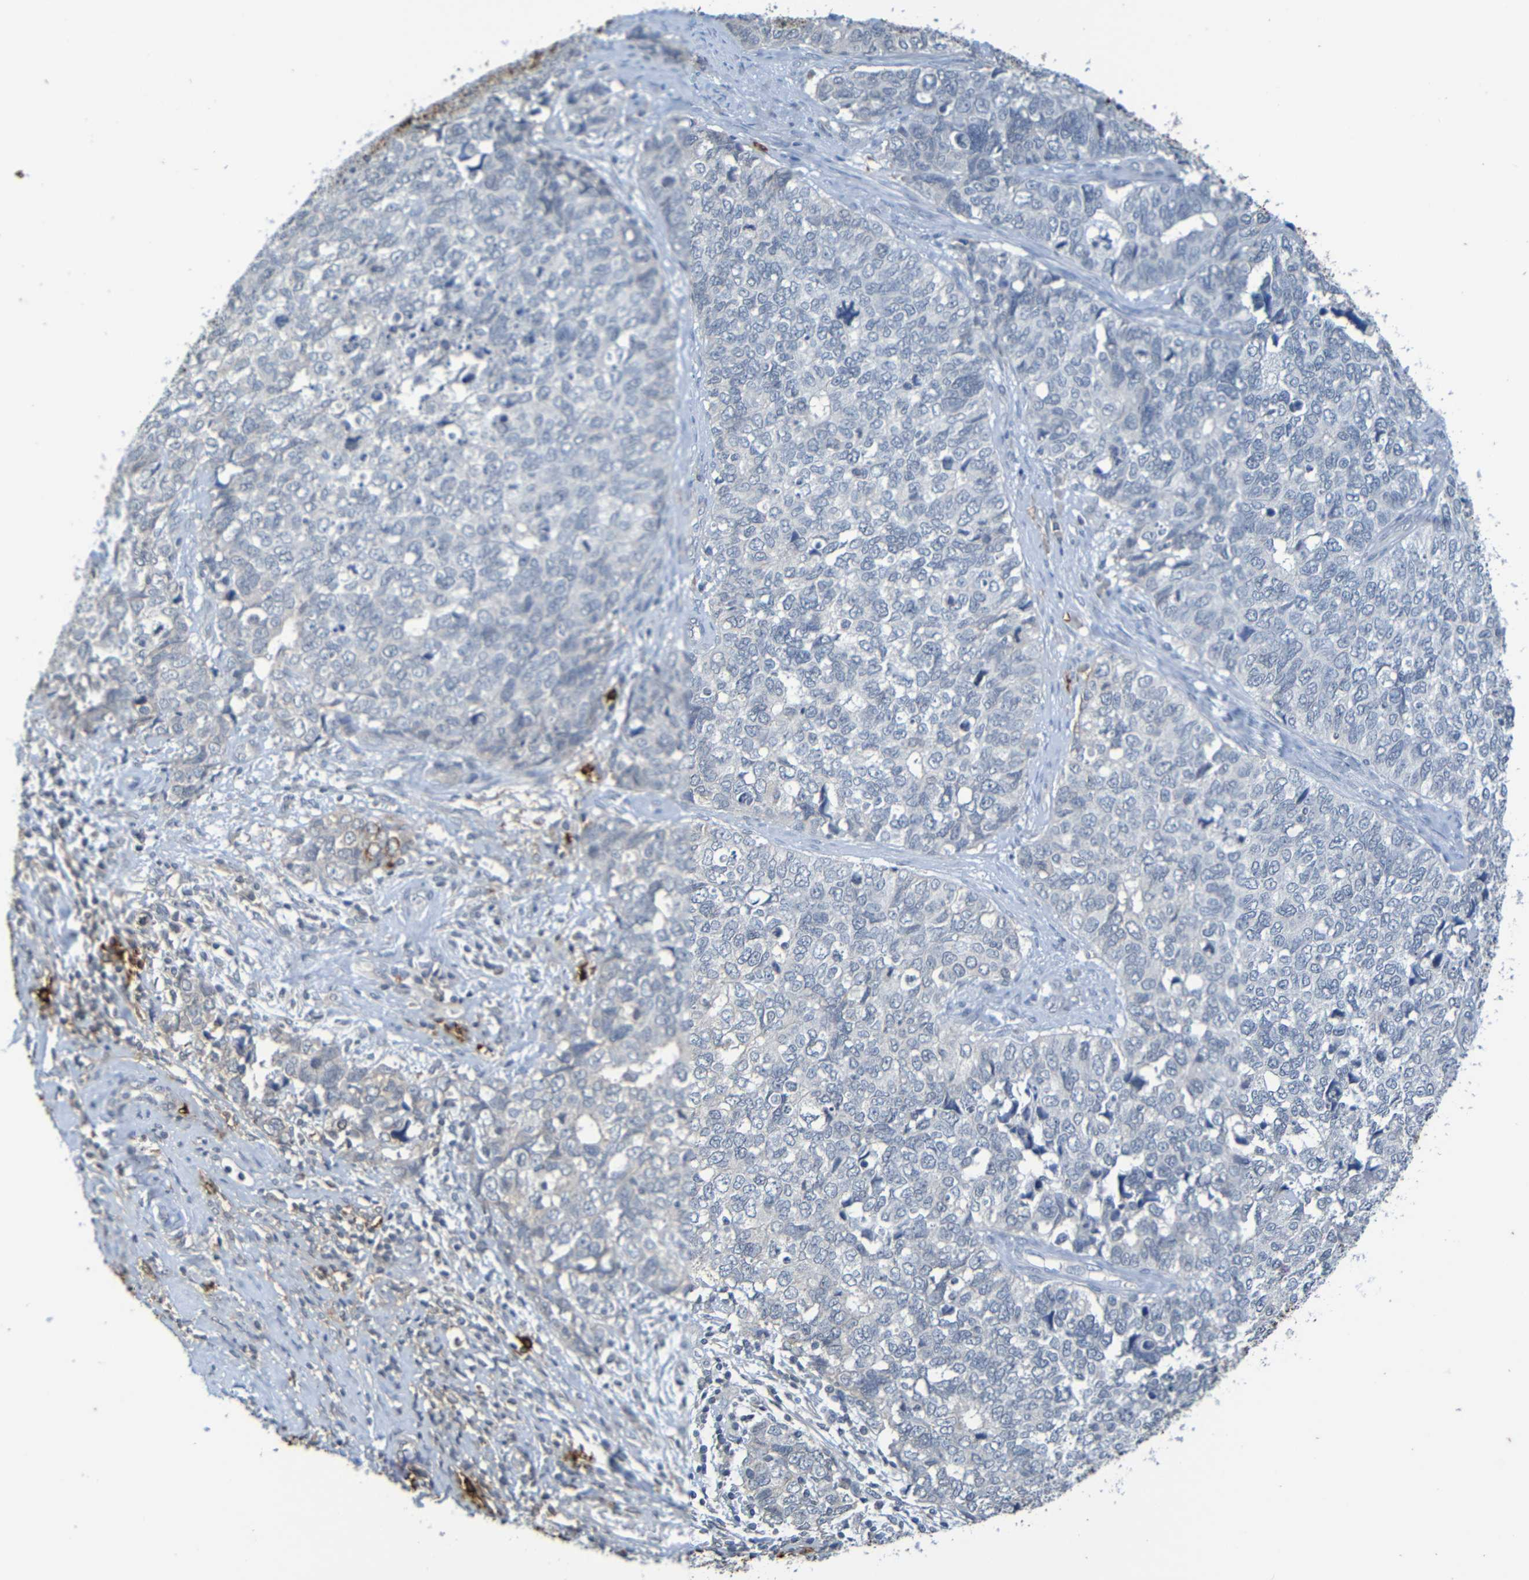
{"staining": {"intensity": "negative", "quantity": "none", "location": "none"}, "tissue": "cervical cancer", "cell_type": "Tumor cells", "image_type": "cancer", "snomed": [{"axis": "morphology", "description": "Squamous cell carcinoma, NOS"}, {"axis": "topography", "description": "Cervix"}], "caption": "Immunohistochemical staining of human cervical cancer demonstrates no significant positivity in tumor cells.", "gene": "C3AR1", "patient": {"sex": "female", "age": 63}}